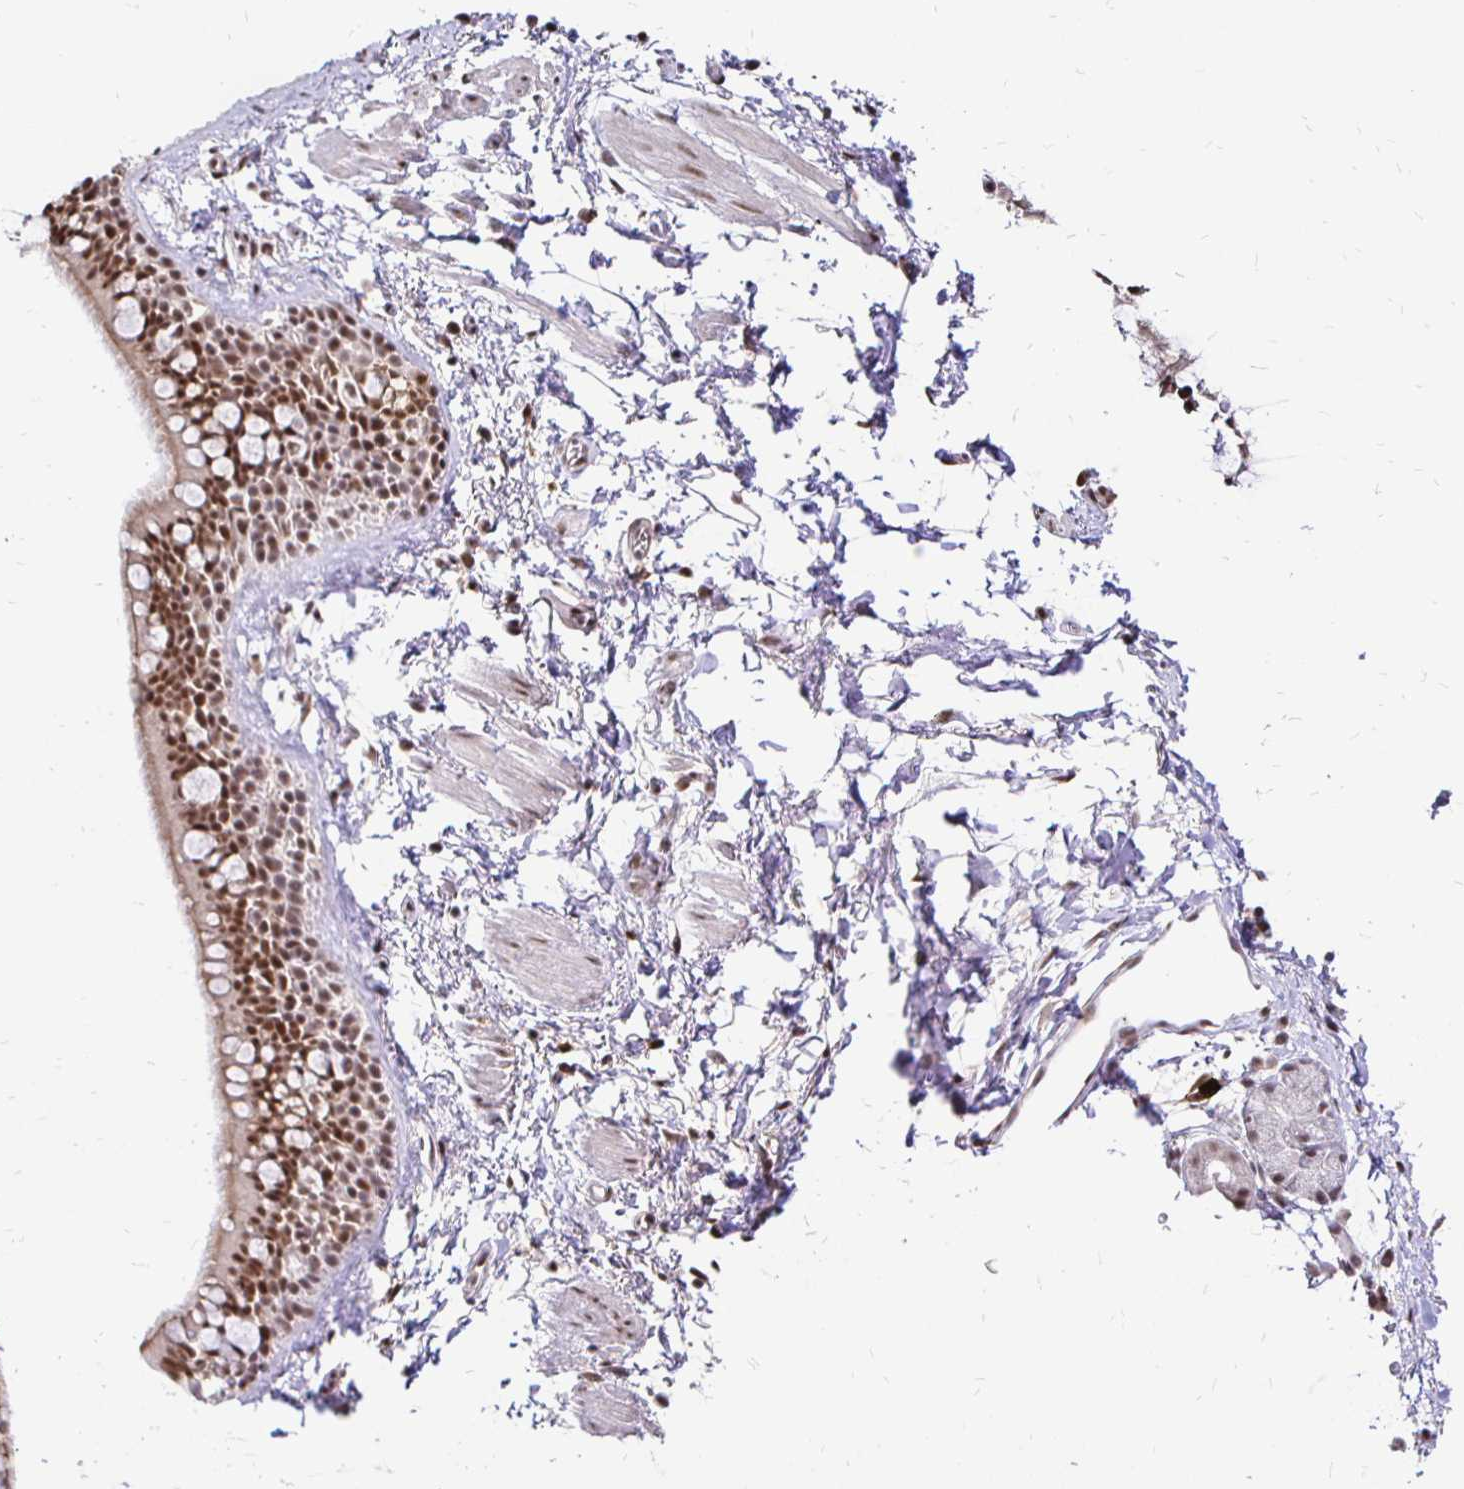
{"staining": {"intensity": "moderate", "quantity": ">75%", "location": "nuclear"}, "tissue": "bronchus", "cell_type": "Respiratory epithelial cells", "image_type": "normal", "snomed": [{"axis": "morphology", "description": "Normal tissue, NOS"}, {"axis": "topography", "description": "Lymph node"}, {"axis": "topography", "description": "Cartilage tissue"}, {"axis": "topography", "description": "Bronchus"}], "caption": "Normal bronchus was stained to show a protein in brown. There is medium levels of moderate nuclear staining in about >75% of respiratory epithelial cells.", "gene": "SIN3A", "patient": {"sex": "female", "age": 70}}